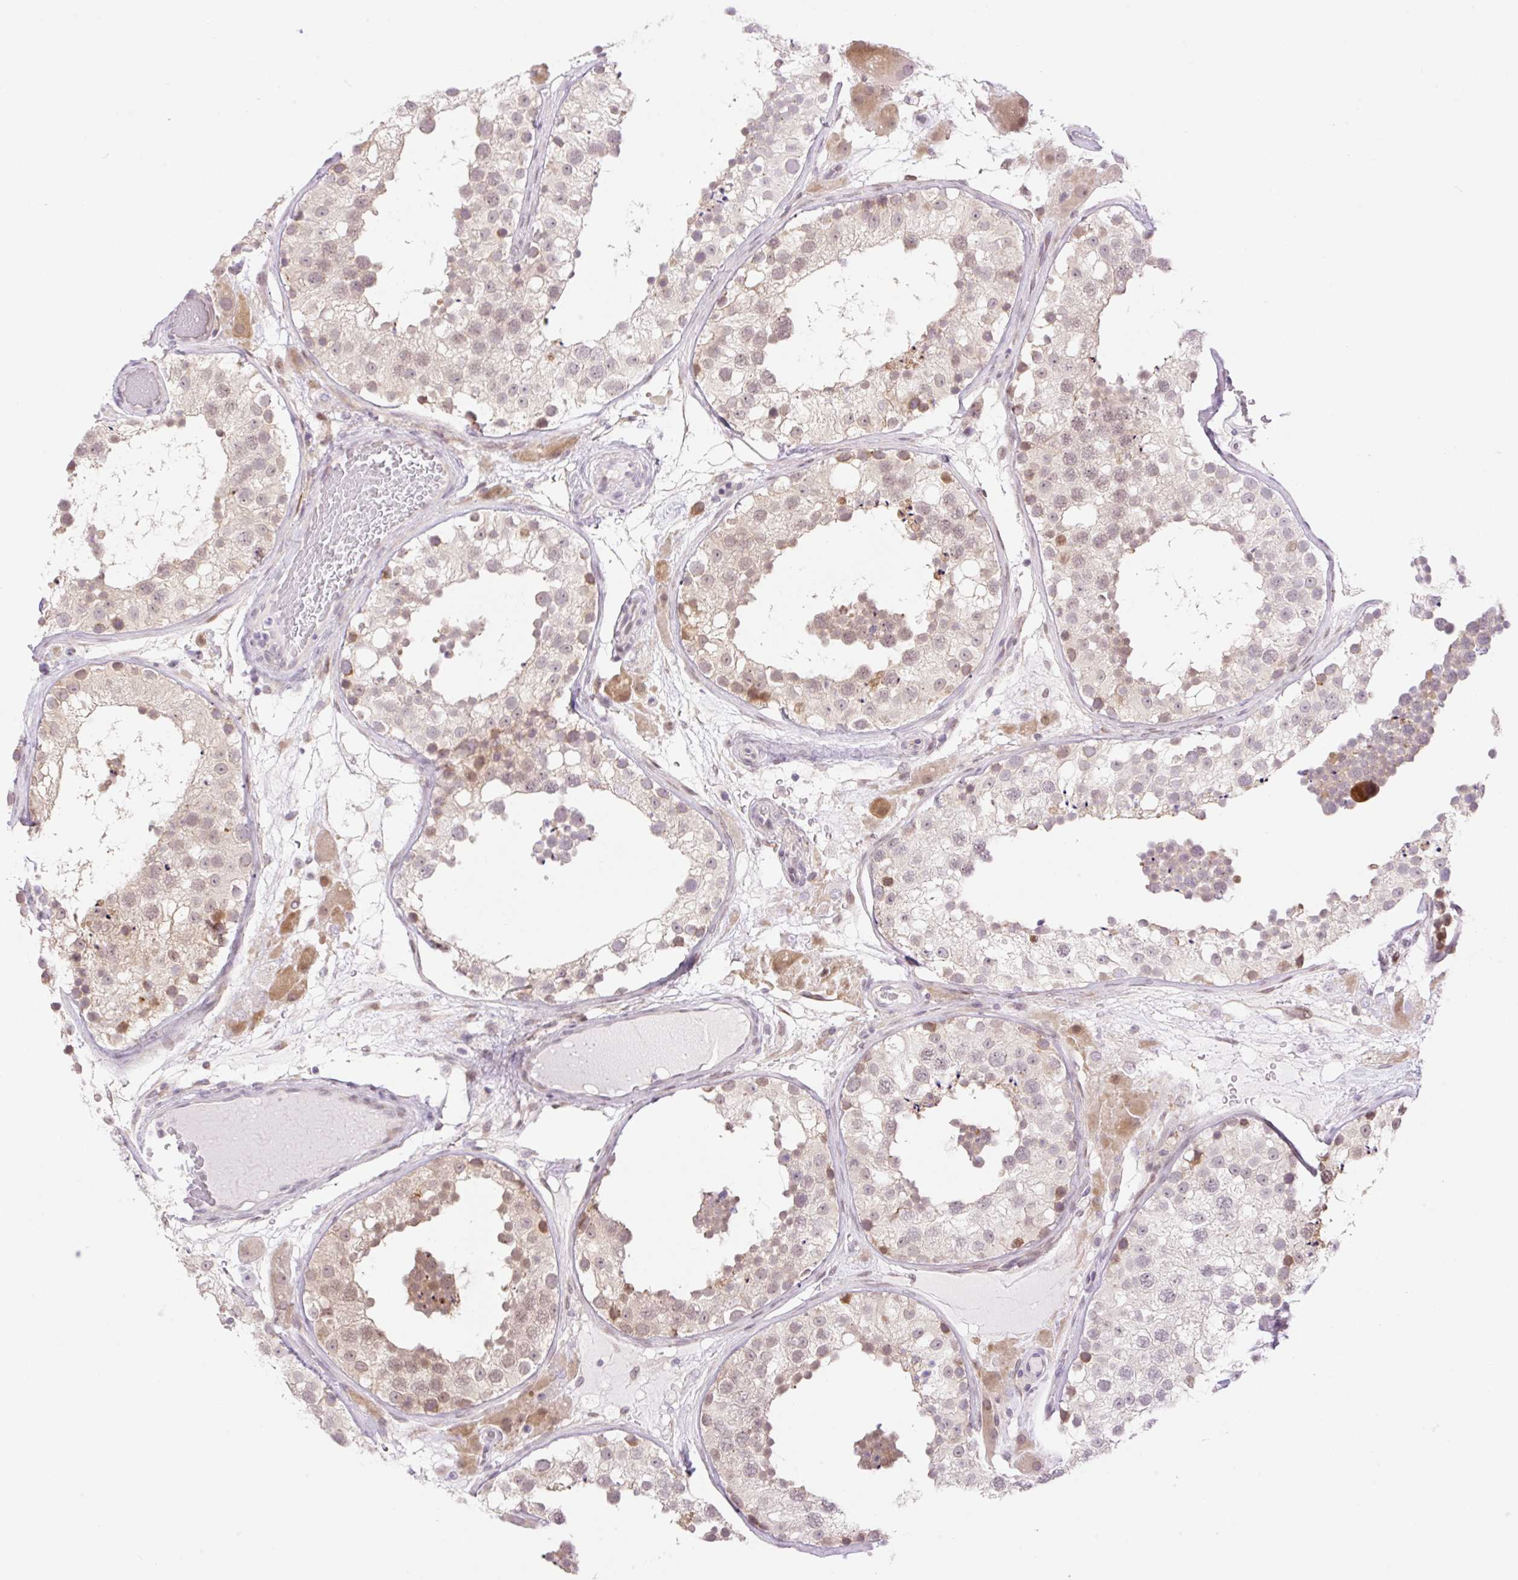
{"staining": {"intensity": "moderate", "quantity": "<25%", "location": "cytoplasmic/membranous,nuclear"}, "tissue": "testis", "cell_type": "Cells in seminiferous ducts", "image_type": "normal", "snomed": [{"axis": "morphology", "description": "Normal tissue, NOS"}, {"axis": "topography", "description": "Testis"}], "caption": "Moderate cytoplasmic/membranous,nuclear protein staining is appreciated in about <25% of cells in seminiferous ducts in testis.", "gene": "ENSG00000264668", "patient": {"sex": "male", "age": 26}}